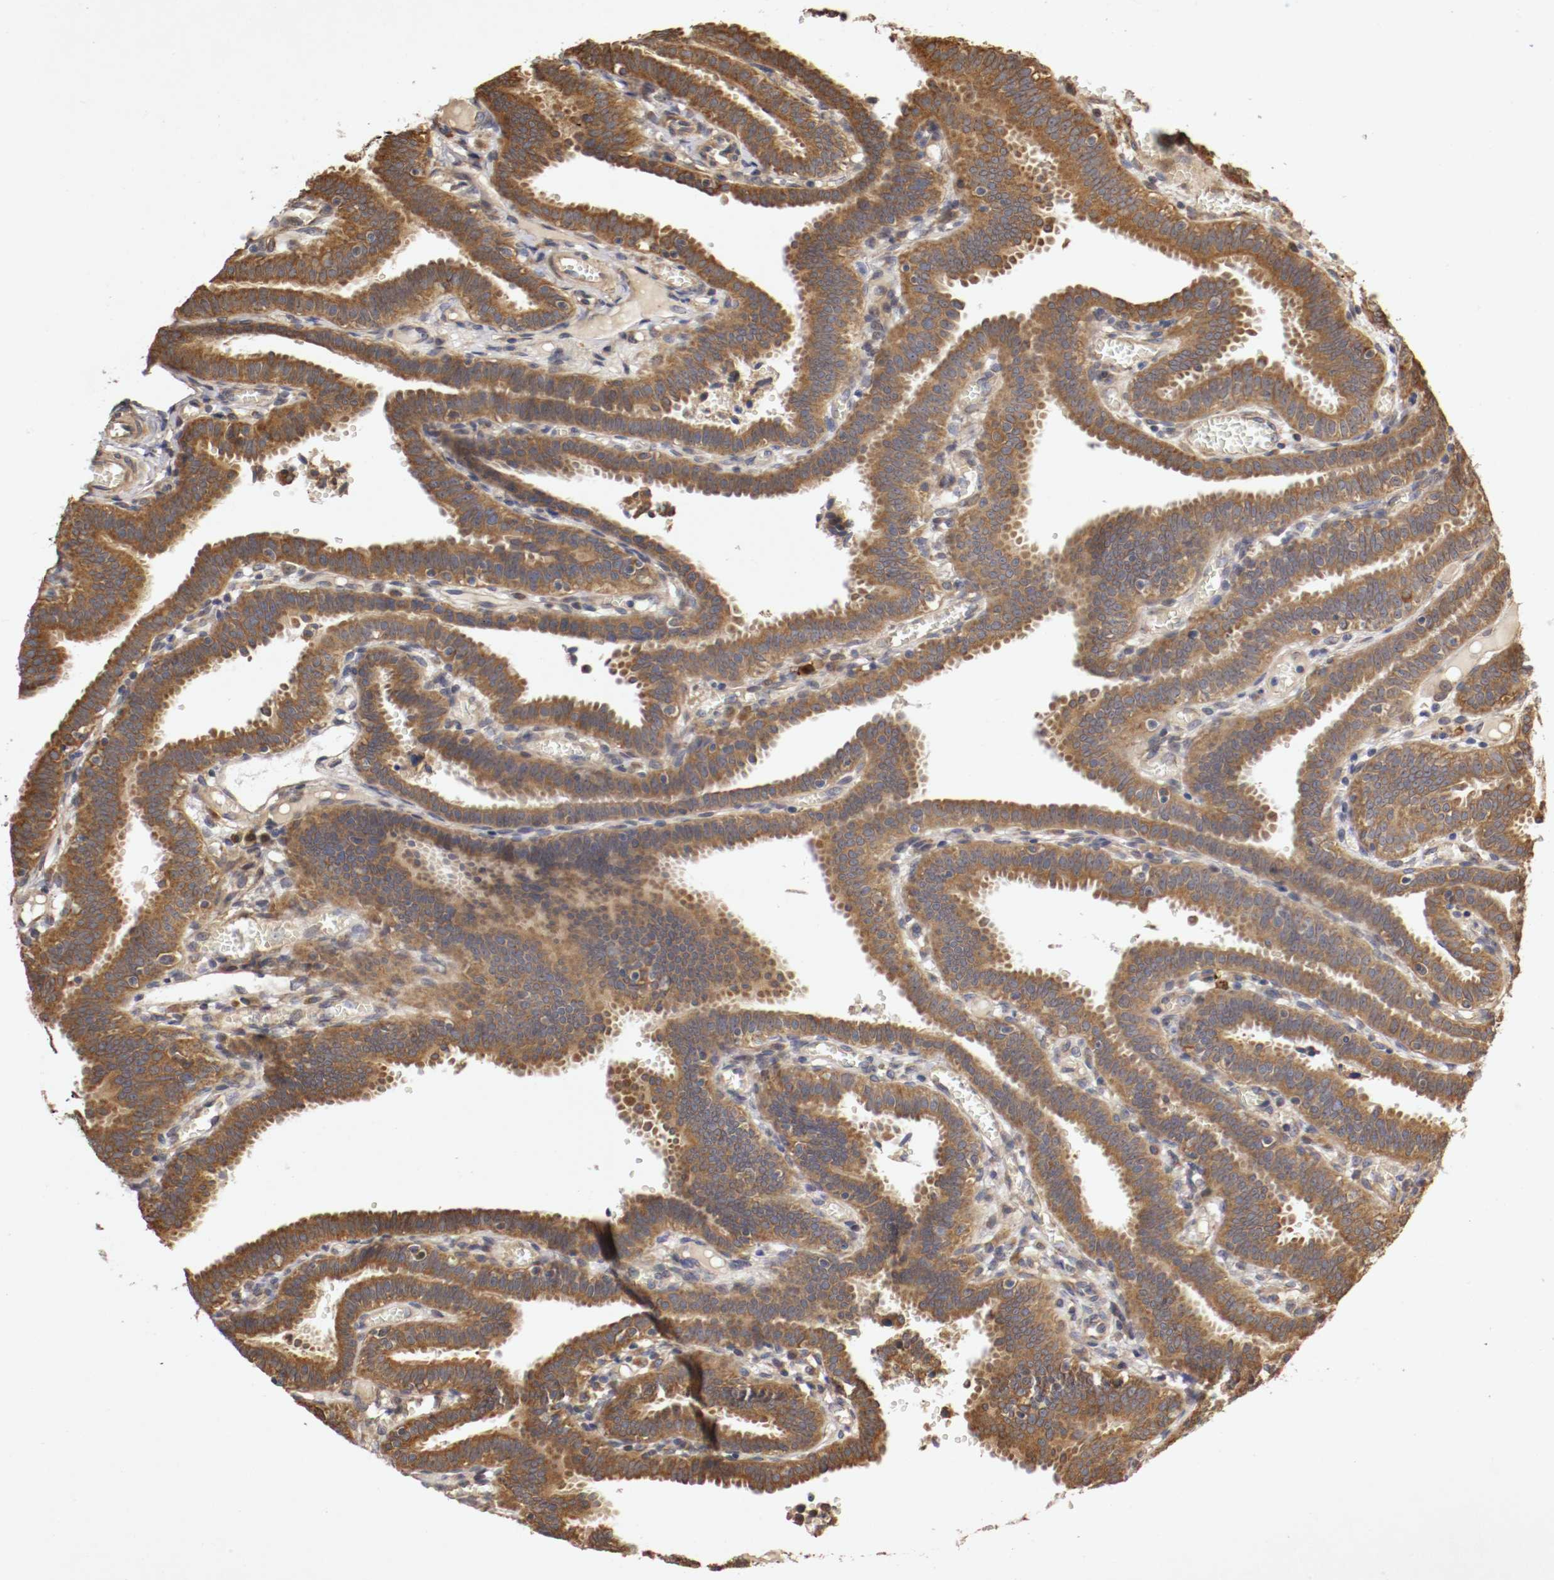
{"staining": {"intensity": "strong", "quantity": ">75%", "location": "cytoplasmic/membranous"}, "tissue": "fallopian tube", "cell_type": "Glandular cells", "image_type": "normal", "snomed": [{"axis": "morphology", "description": "Normal tissue, NOS"}, {"axis": "topography", "description": "Fallopian tube"}], "caption": "Protein staining displays strong cytoplasmic/membranous positivity in about >75% of glandular cells in normal fallopian tube.", "gene": "VEZT", "patient": {"sex": "female", "age": 29}}